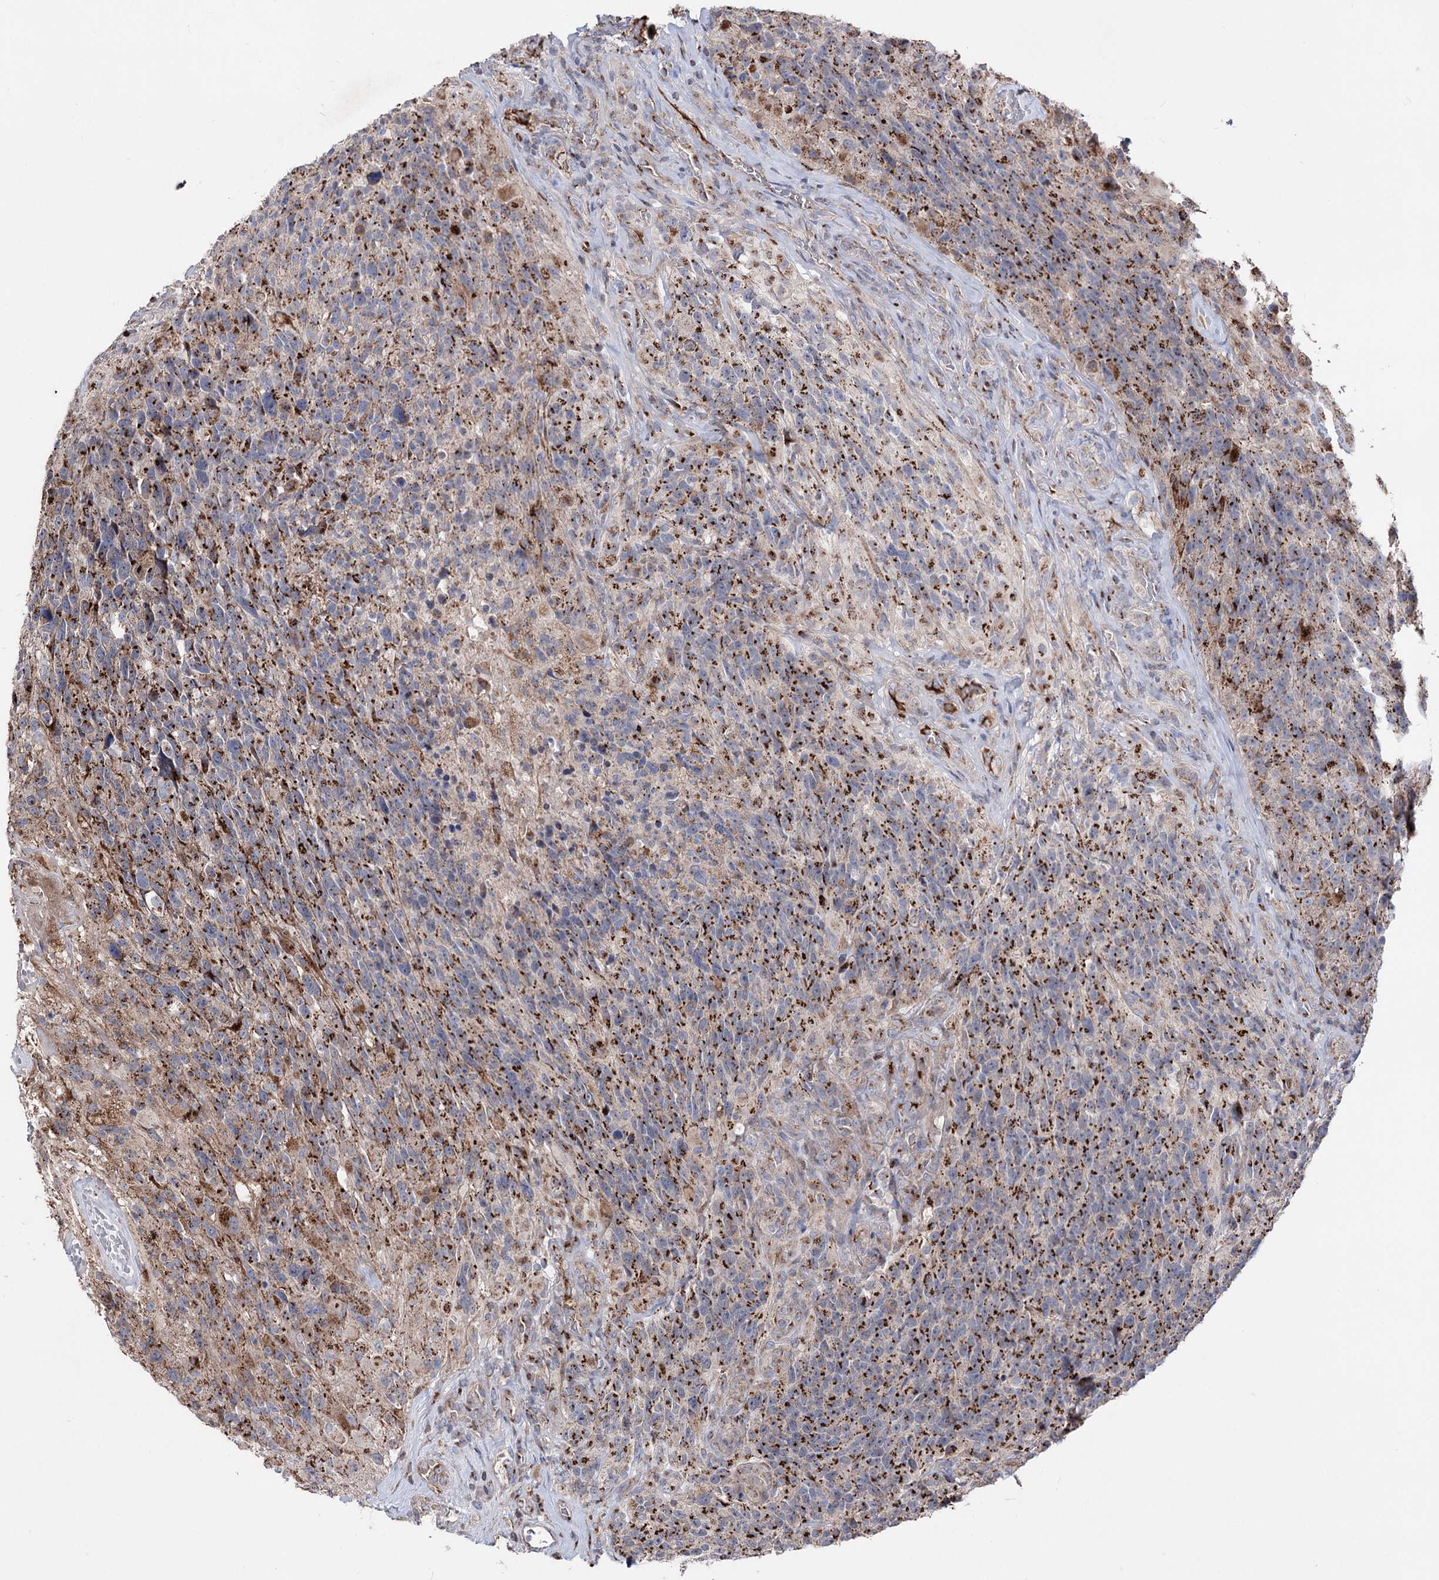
{"staining": {"intensity": "strong", "quantity": ">75%", "location": "cytoplasmic/membranous"}, "tissue": "glioma", "cell_type": "Tumor cells", "image_type": "cancer", "snomed": [{"axis": "morphology", "description": "Glioma, malignant, High grade"}, {"axis": "topography", "description": "Brain"}], "caption": "IHC histopathology image of glioma stained for a protein (brown), which demonstrates high levels of strong cytoplasmic/membranous positivity in about >75% of tumor cells.", "gene": "ARHGAP20", "patient": {"sex": "male", "age": 76}}